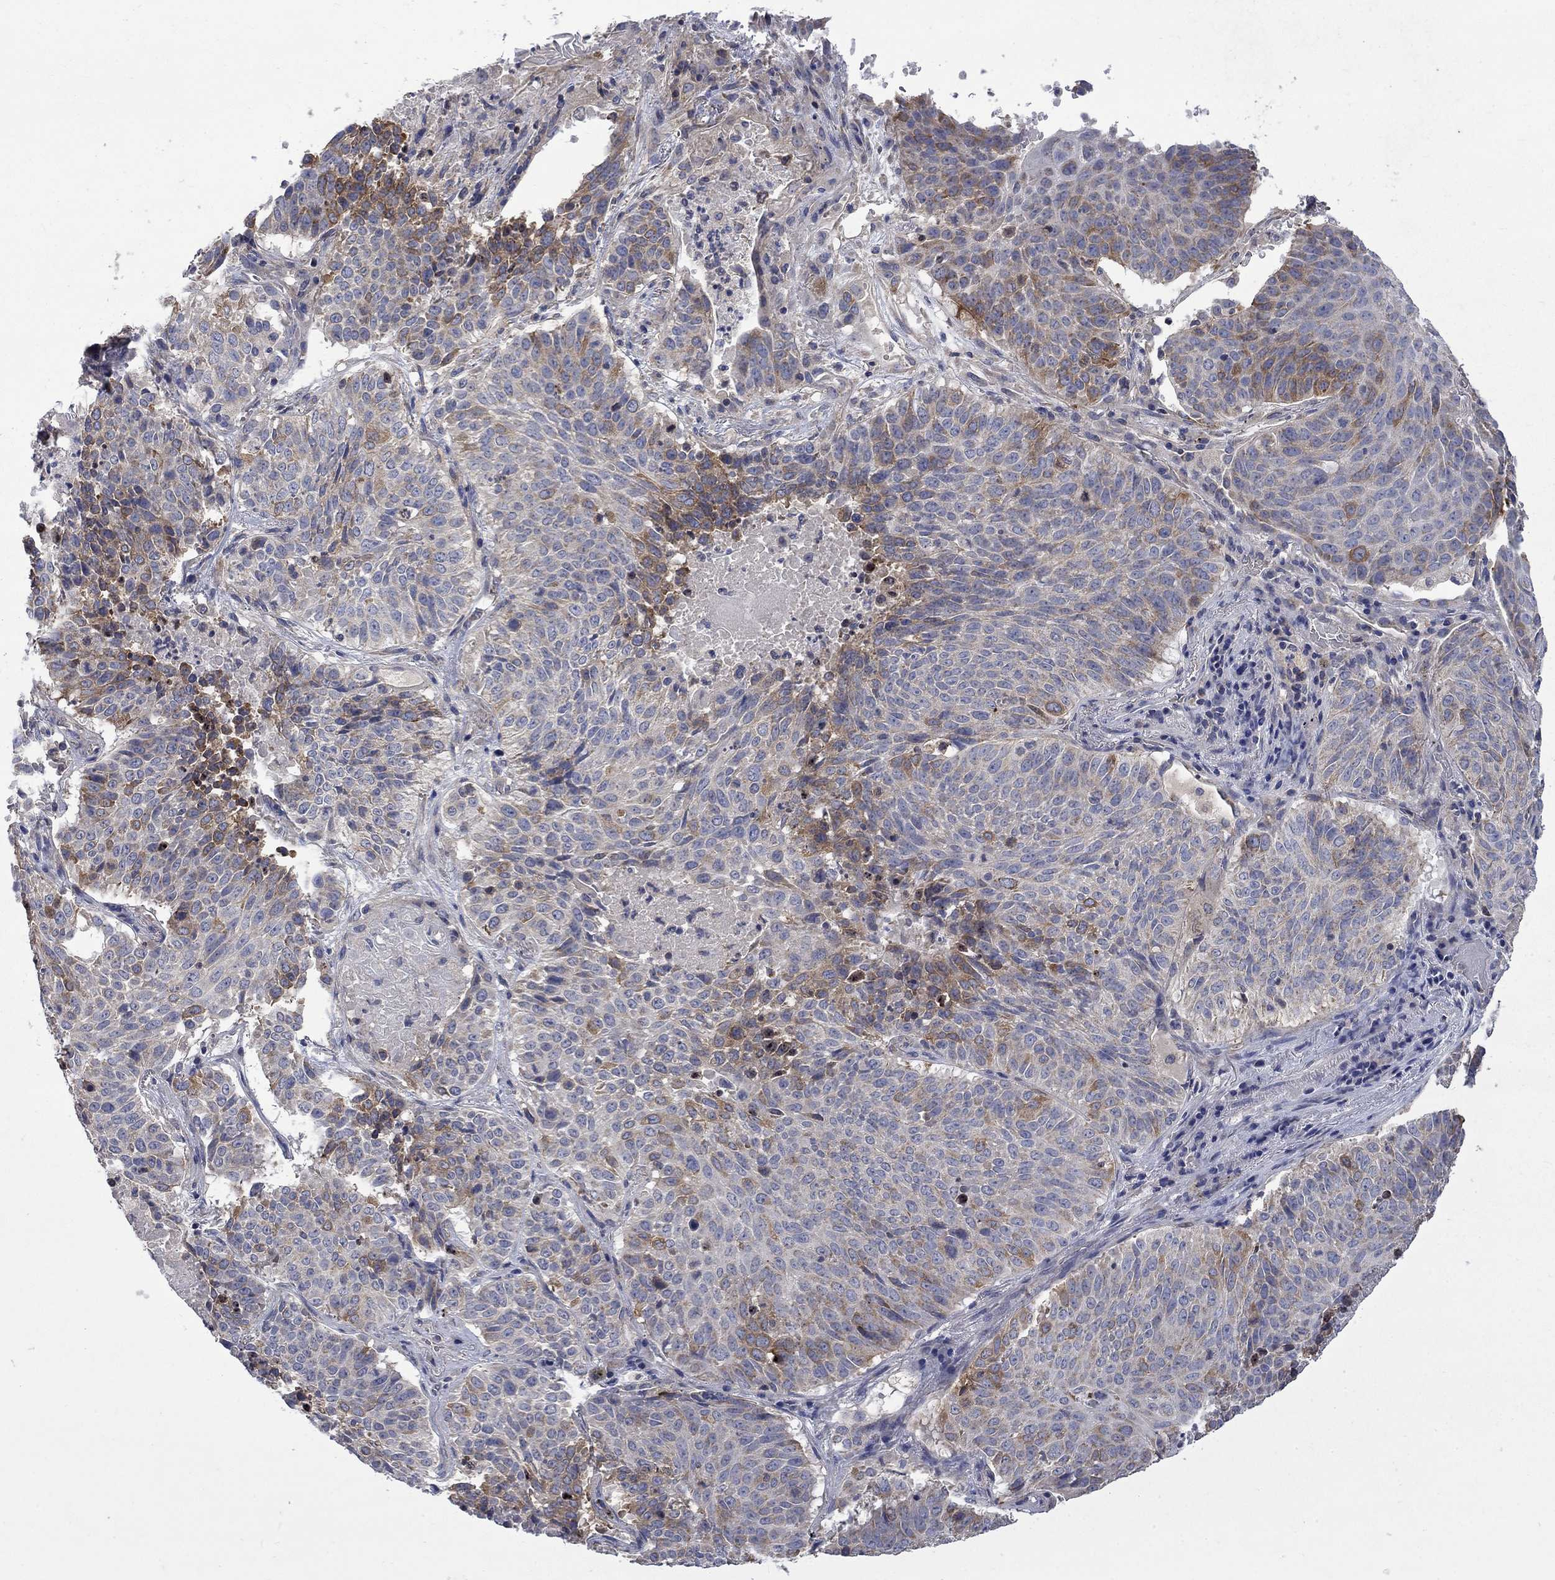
{"staining": {"intensity": "moderate", "quantity": "25%-75%", "location": "cytoplasmic/membranous"}, "tissue": "lung cancer", "cell_type": "Tumor cells", "image_type": "cancer", "snomed": [{"axis": "morphology", "description": "Squamous cell carcinoma, NOS"}, {"axis": "topography", "description": "Lung"}], "caption": "Immunohistochemical staining of lung squamous cell carcinoma exhibits medium levels of moderate cytoplasmic/membranous protein positivity in approximately 25%-75% of tumor cells.", "gene": "HSPA12A", "patient": {"sex": "male", "age": 64}}